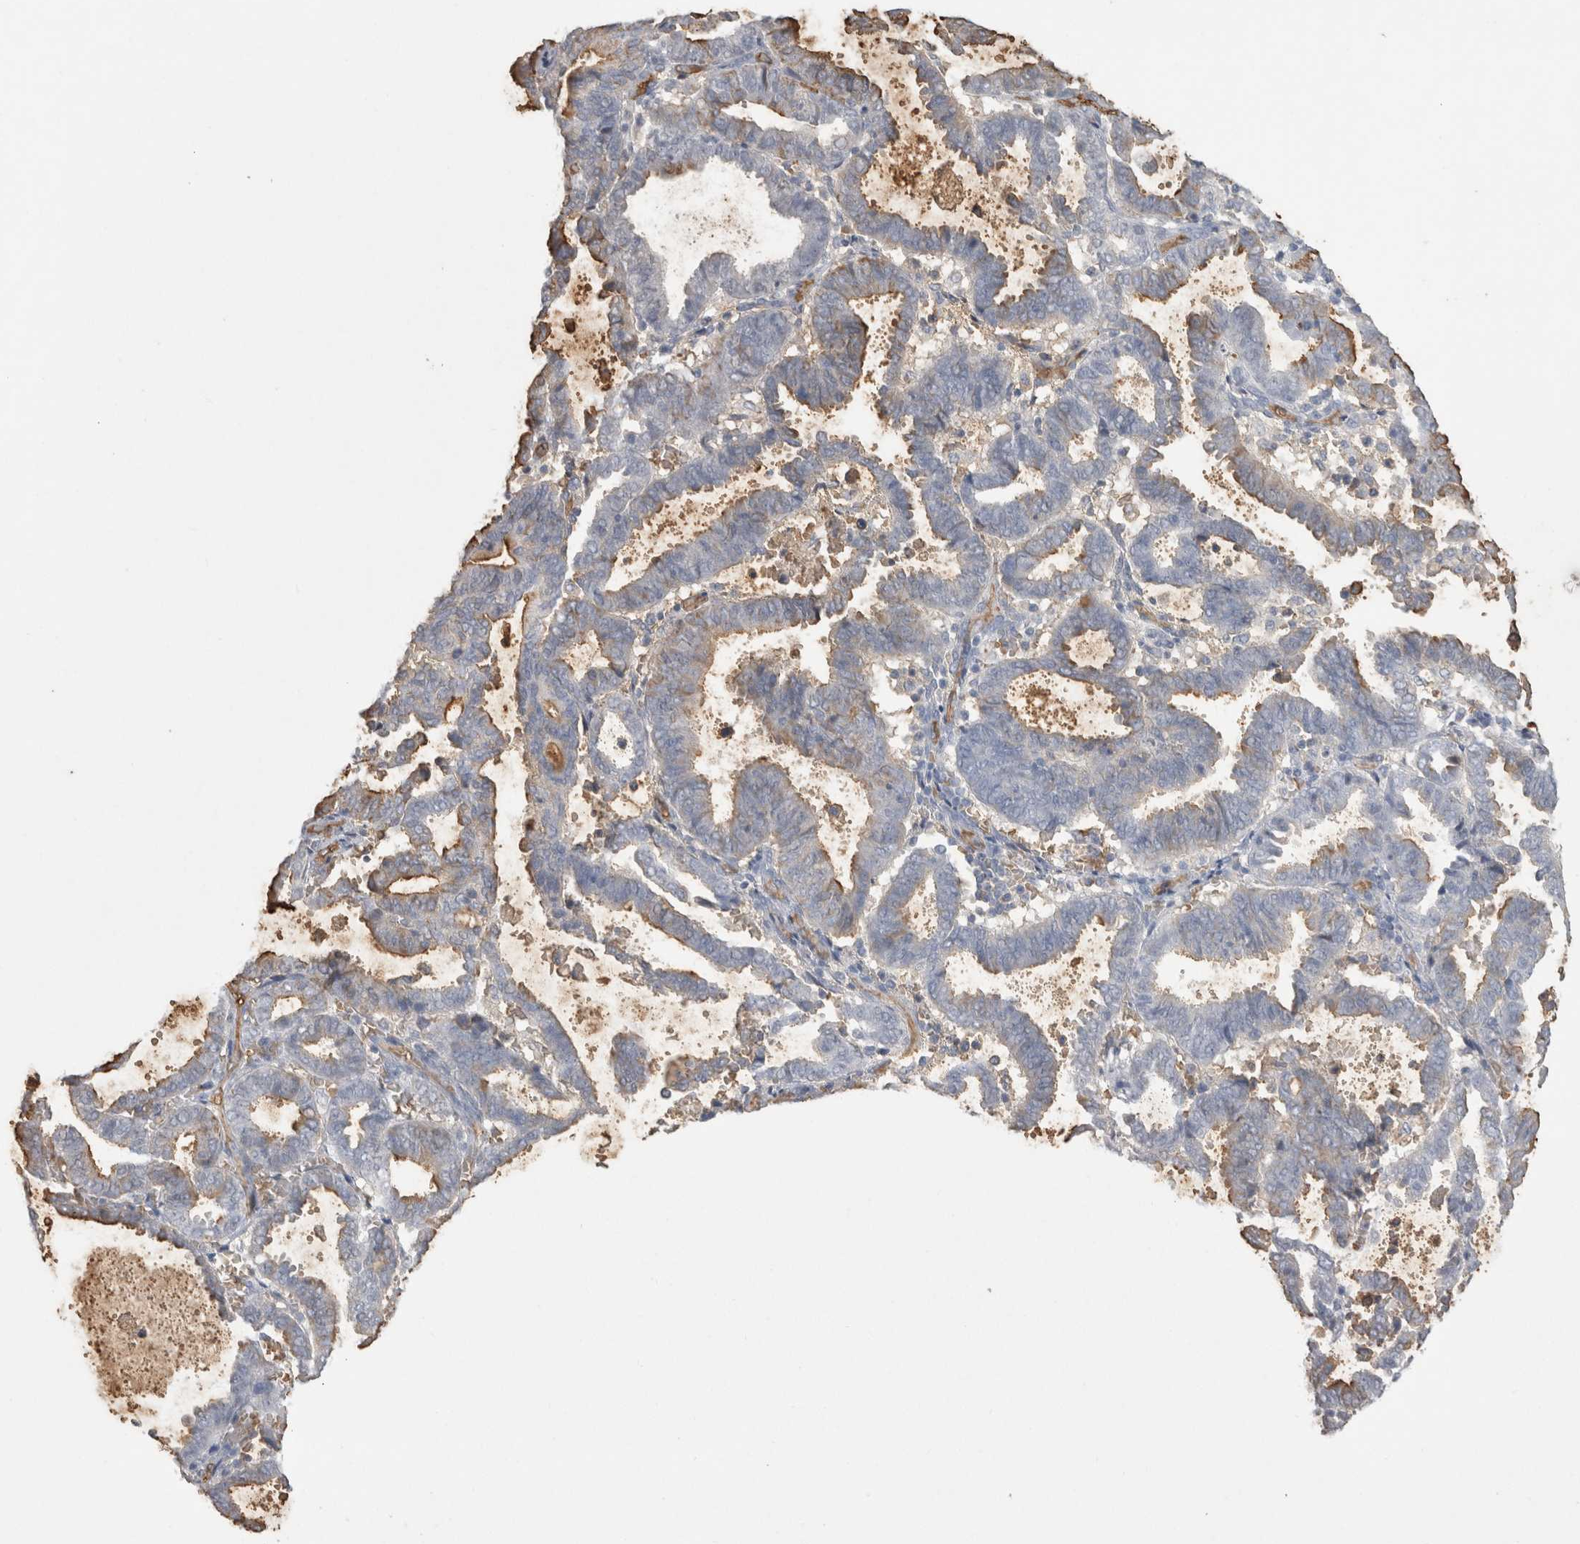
{"staining": {"intensity": "moderate", "quantity": "<25%", "location": "cytoplasmic/membranous"}, "tissue": "endometrial cancer", "cell_type": "Tumor cells", "image_type": "cancer", "snomed": [{"axis": "morphology", "description": "Adenocarcinoma, NOS"}, {"axis": "topography", "description": "Uterus"}], "caption": "Protein expression analysis of human endometrial cancer (adenocarcinoma) reveals moderate cytoplasmic/membranous staining in approximately <25% of tumor cells. The protein of interest is shown in brown color, while the nuclei are stained blue.", "gene": "IL17RC", "patient": {"sex": "female", "age": 83}}